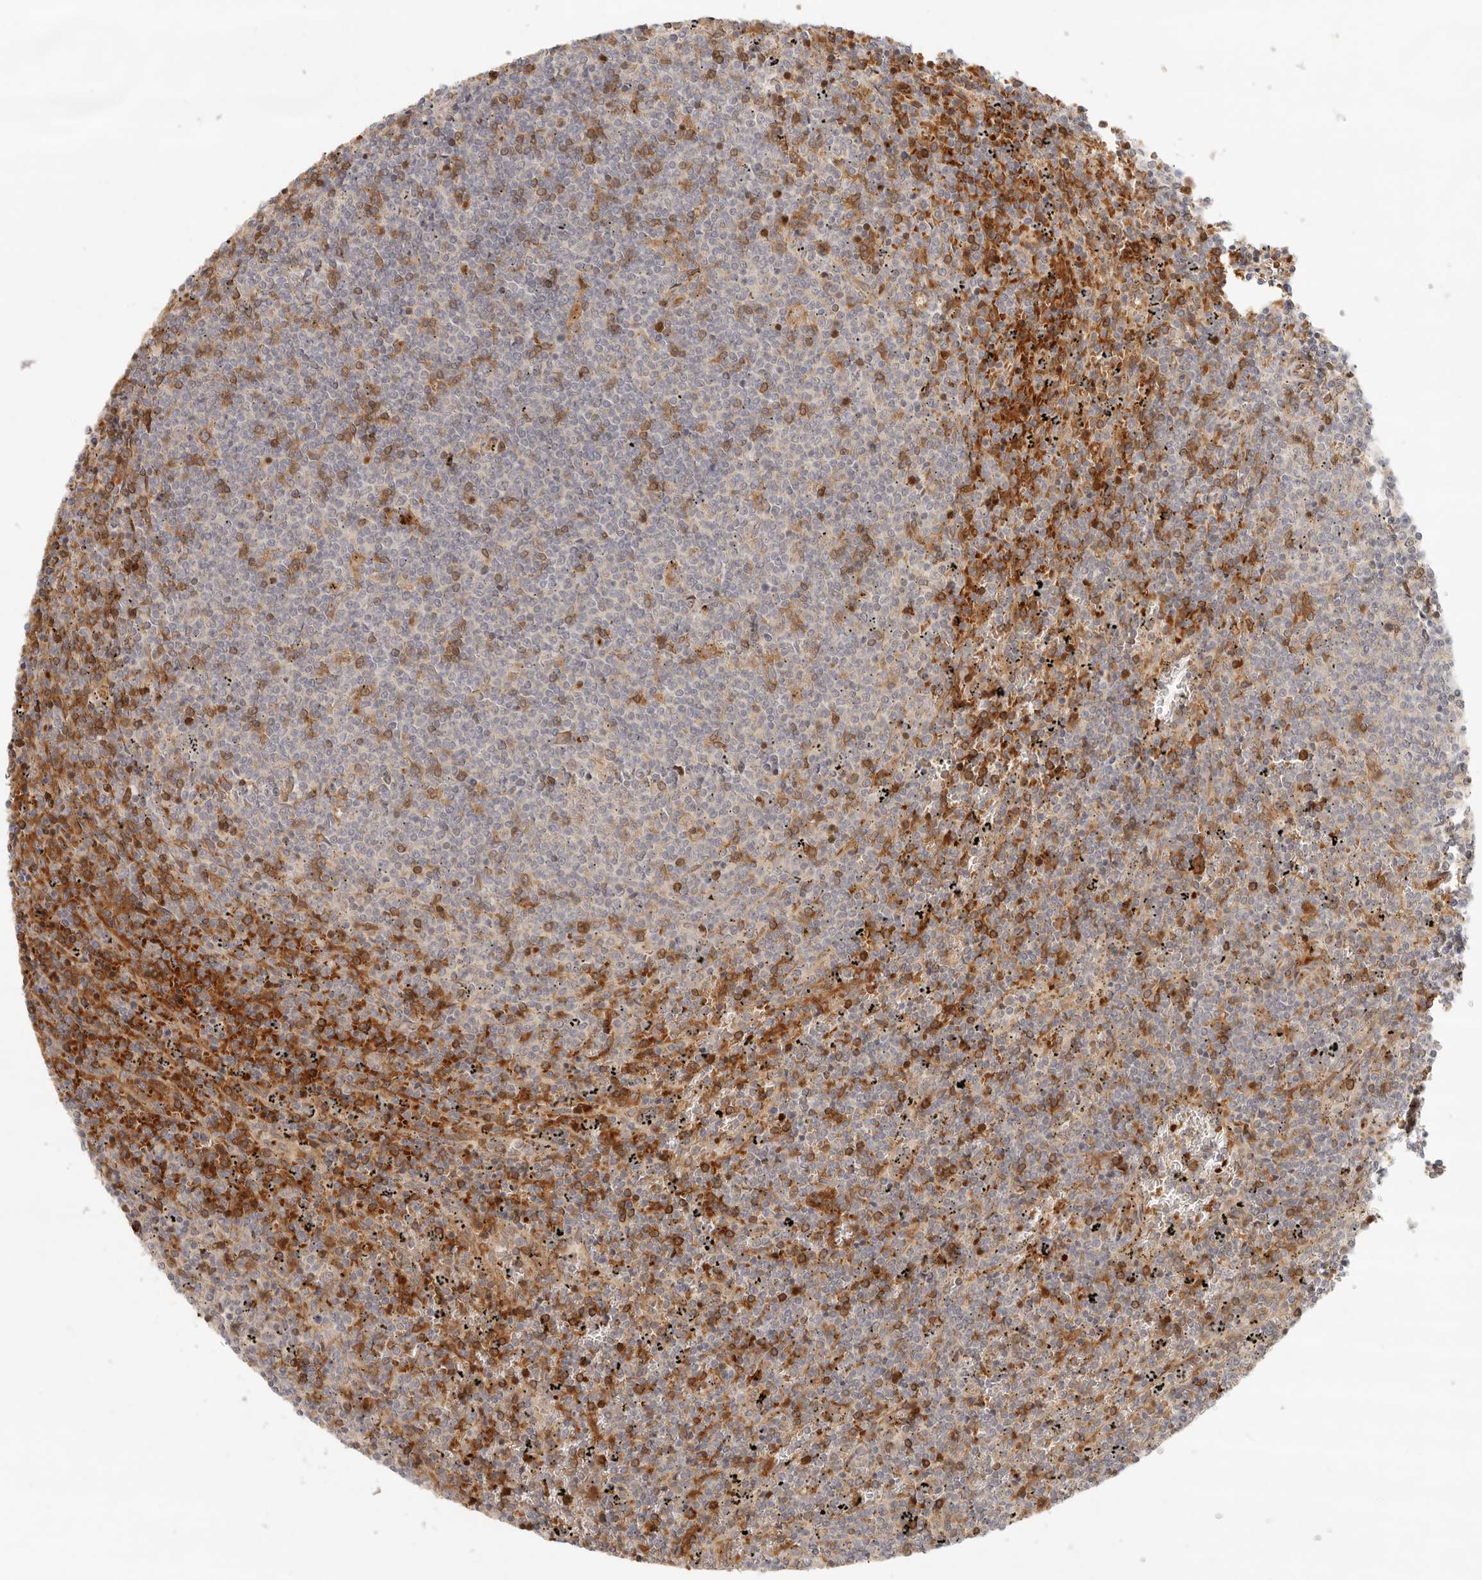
{"staining": {"intensity": "moderate", "quantity": "25%-75%", "location": "cytoplasmic/membranous"}, "tissue": "lymphoma", "cell_type": "Tumor cells", "image_type": "cancer", "snomed": [{"axis": "morphology", "description": "Malignant lymphoma, non-Hodgkin's type, Low grade"}, {"axis": "topography", "description": "Spleen"}], "caption": "About 25%-75% of tumor cells in malignant lymphoma, non-Hodgkin's type (low-grade) display moderate cytoplasmic/membranous protein staining as visualized by brown immunohistochemical staining.", "gene": "AHDC1", "patient": {"sex": "female", "age": 50}}